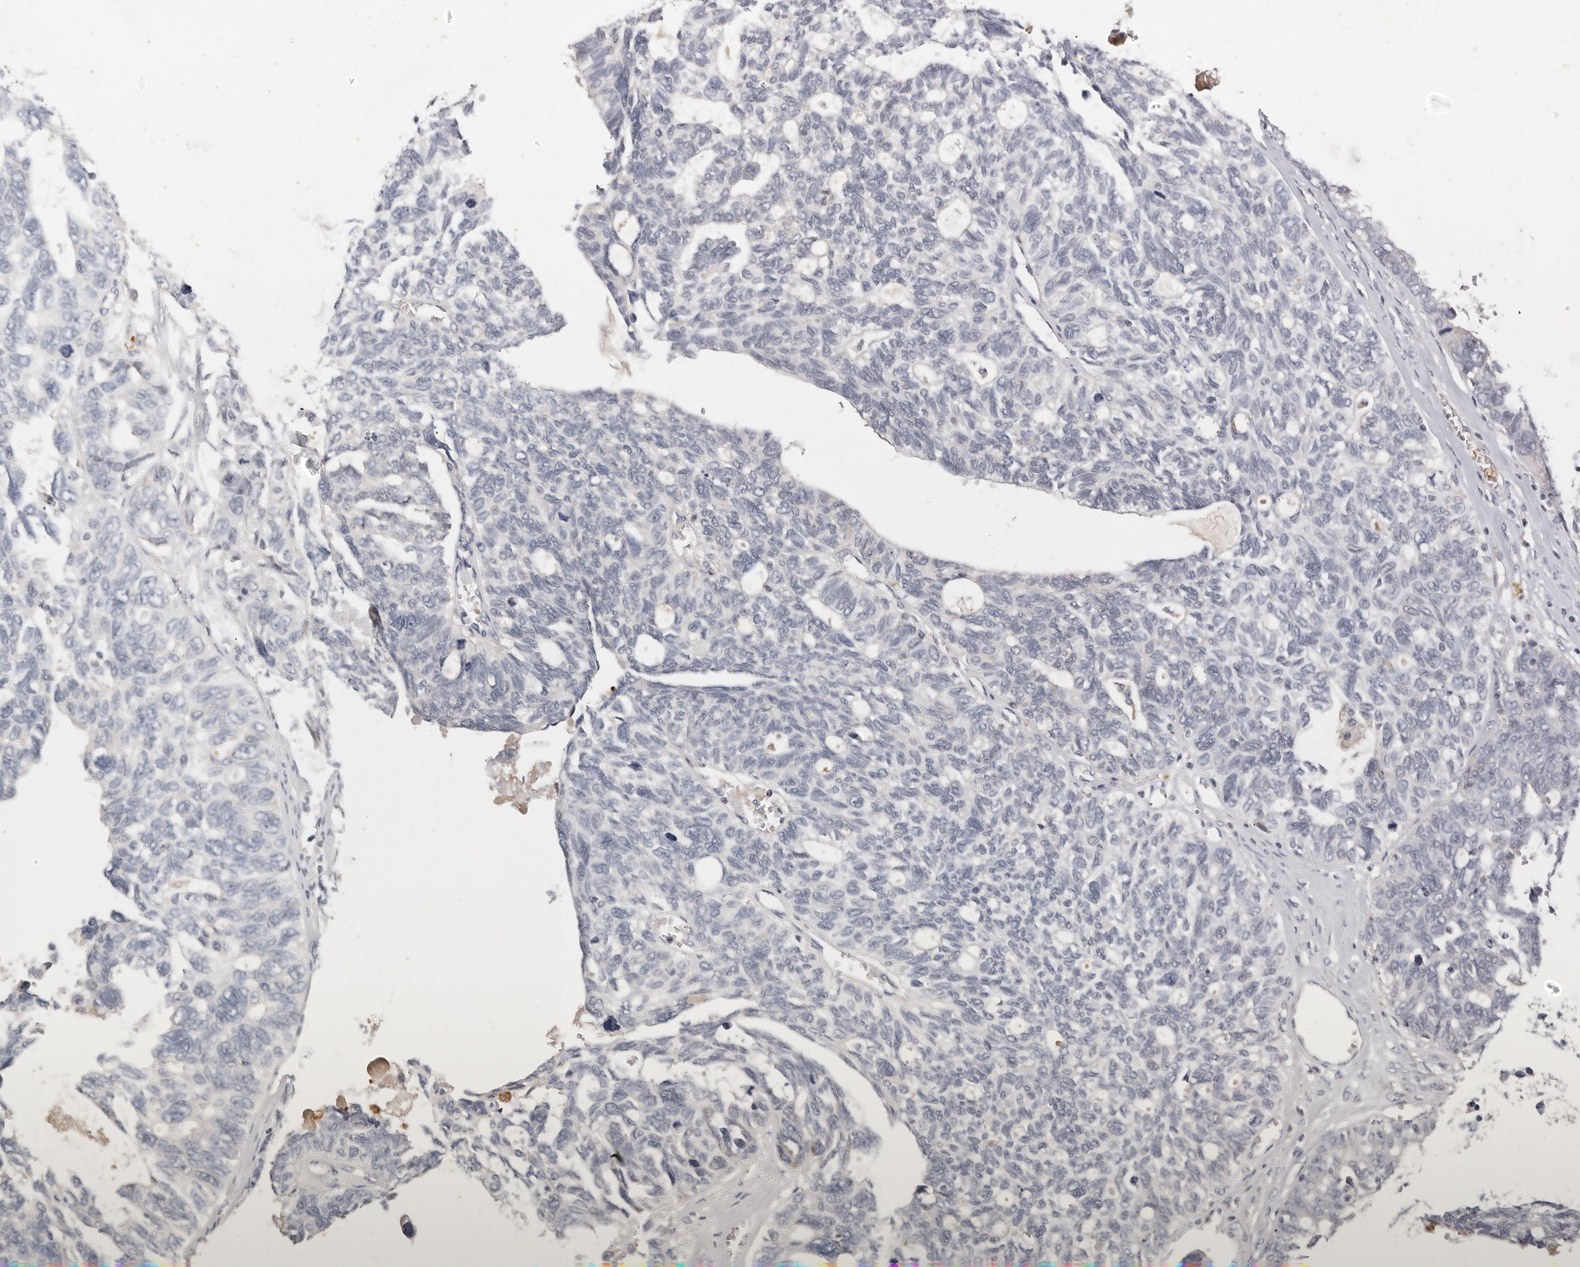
{"staining": {"intensity": "negative", "quantity": "none", "location": "none"}, "tissue": "ovarian cancer", "cell_type": "Tumor cells", "image_type": "cancer", "snomed": [{"axis": "morphology", "description": "Cystadenocarcinoma, serous, NOS"}, {"axis": "topography", "description": "Ovary"}], "caption": "IHC photomicrograph of neoplastic tissue: ovarian serous cystadenocarcinoma stained with DAB demonstrates no significant protein expression in tumor cells.", "gene": "USP49", "patient": {"sex": "female", "age": 79}}